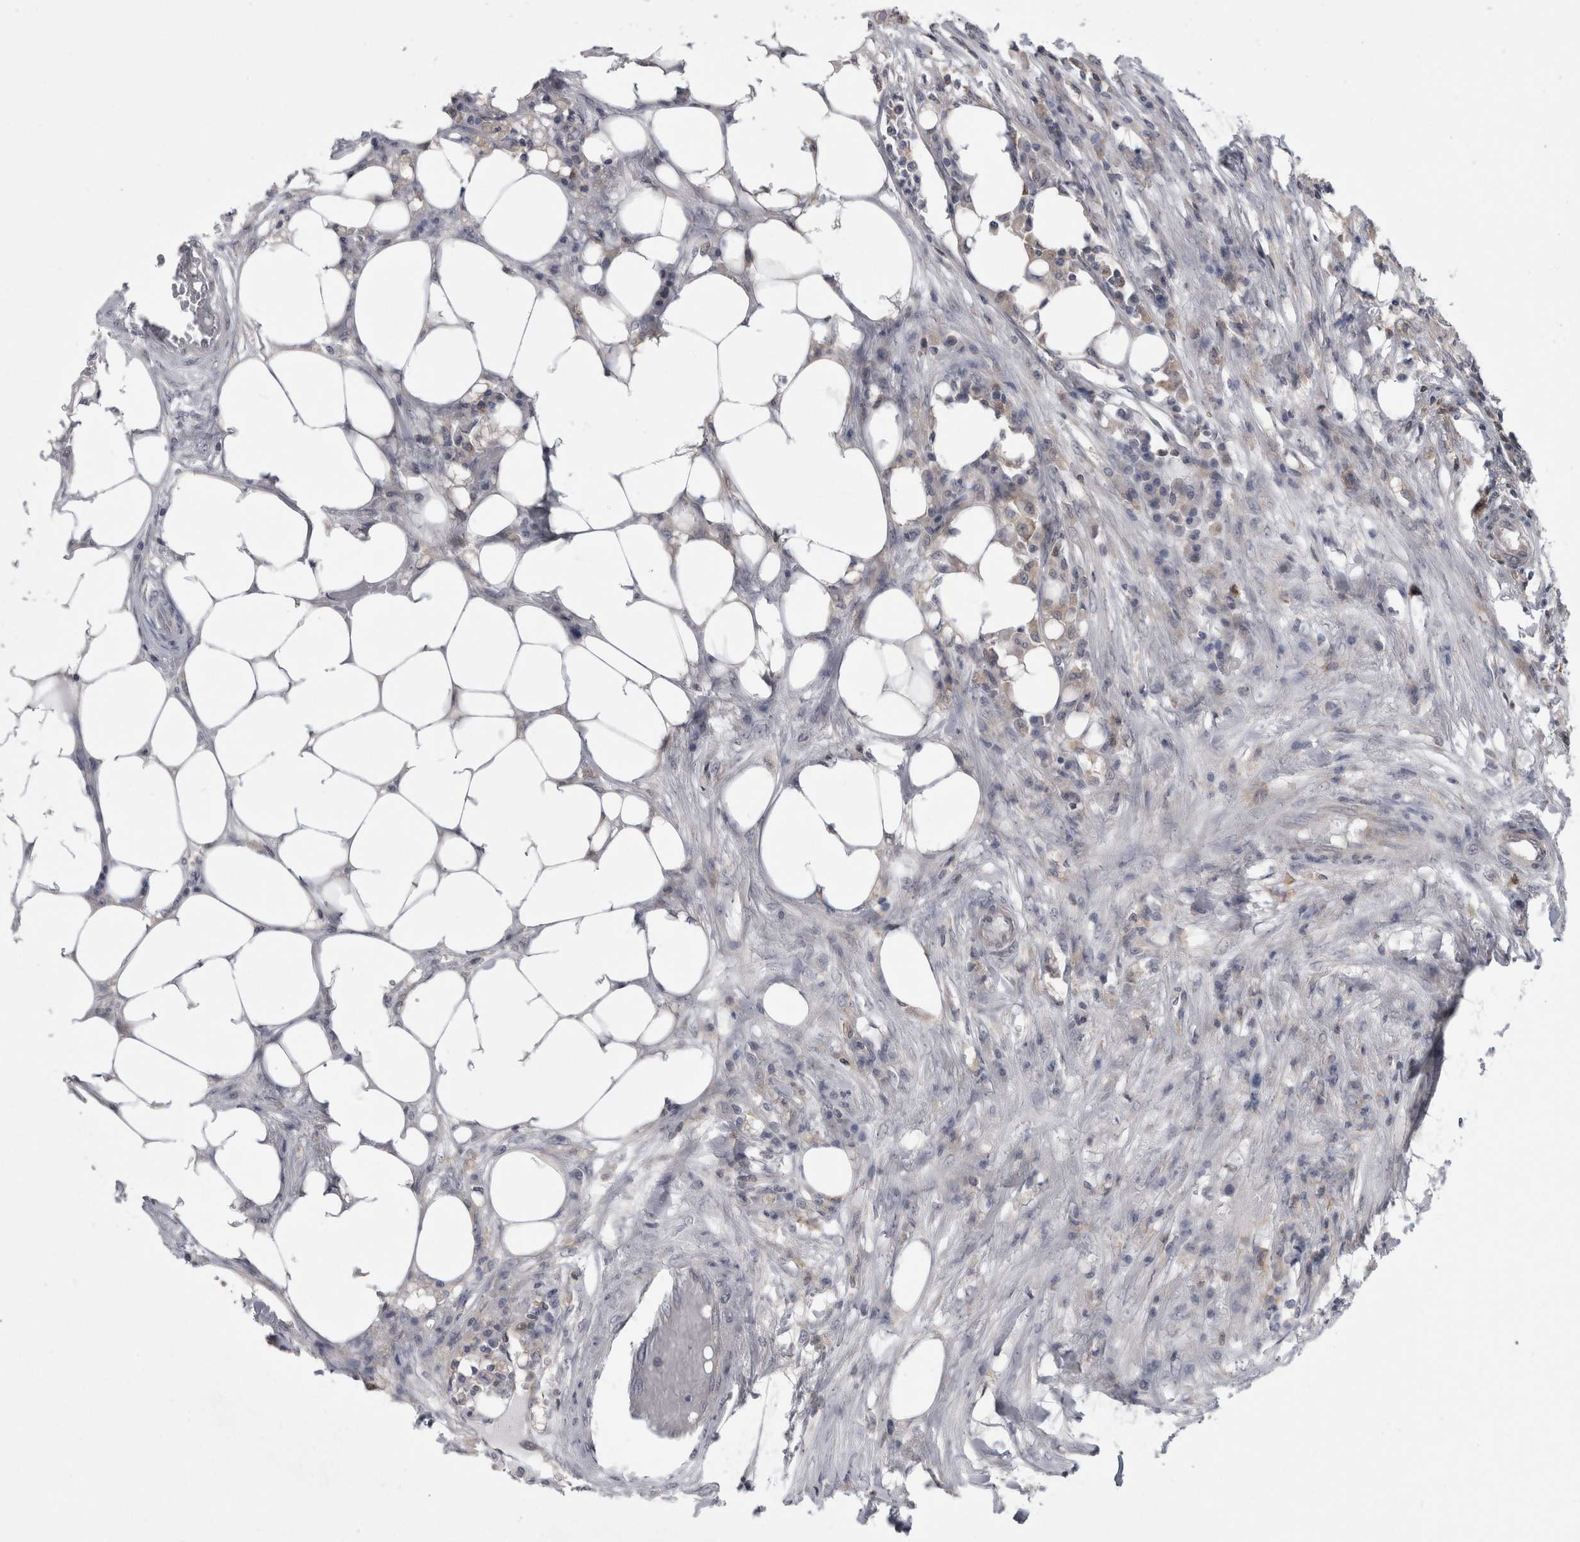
{"staining": {"intensity": "weak", "quantity": "25%-75%", "location": "cytoplasmic/membranous"}, "tissue": "colorectal cancer", "cell_type": "Tumor cells", "image_type": "cancer", "snomed": [{"axis": "morphology", "description": "Adenocarcinoma, NOS"}, {"axis": "topography", "description": "Colon"}], "caption": "DAB immunohistochemical staining of adenocarcinoma (colorectal) displays weak cytoplasmic/membranous protein positivity in about 25%-75% of tumor cells.", "gene": "CACYBP", "patient": {"sex": "male", "age": 71}}